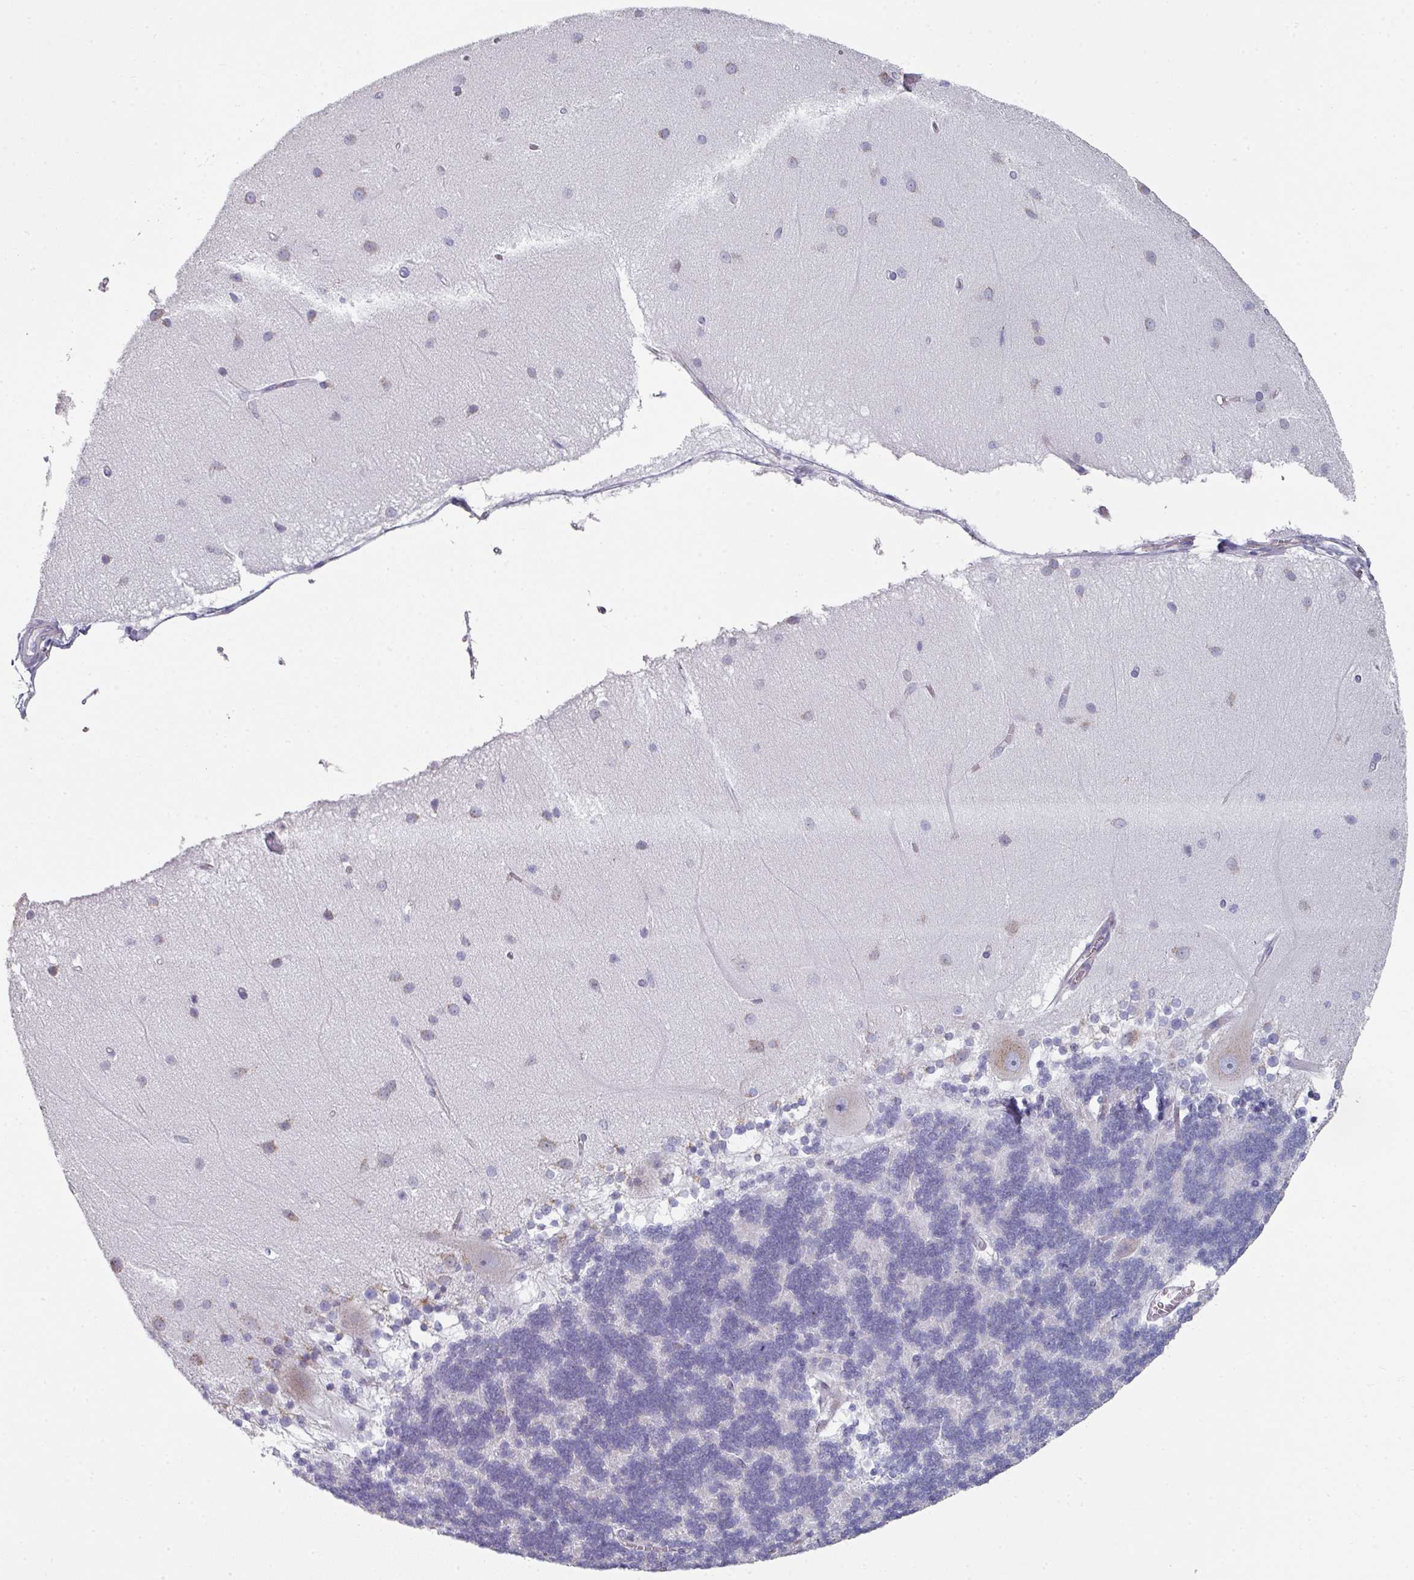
{"staining": {"intensity": "negative", "quantity": "none", "location": "none"}, "tissue": "cerebellum", "cell_type": "Cells in granular layer", "image_type": "normal", "snomed": [{"axis": "morphology", "description": "Normal tissue, NOS"}, {"axis": "topography", "description": "Cerebellum"}], "caption": "Cells in granular layer are negative for brown protein staining in unremarkable cerebellum. (IHC, brightfield microscopy, high magnification).", "gene": "CCDC85B", "patient": {"sex": "female", "age": 54}}